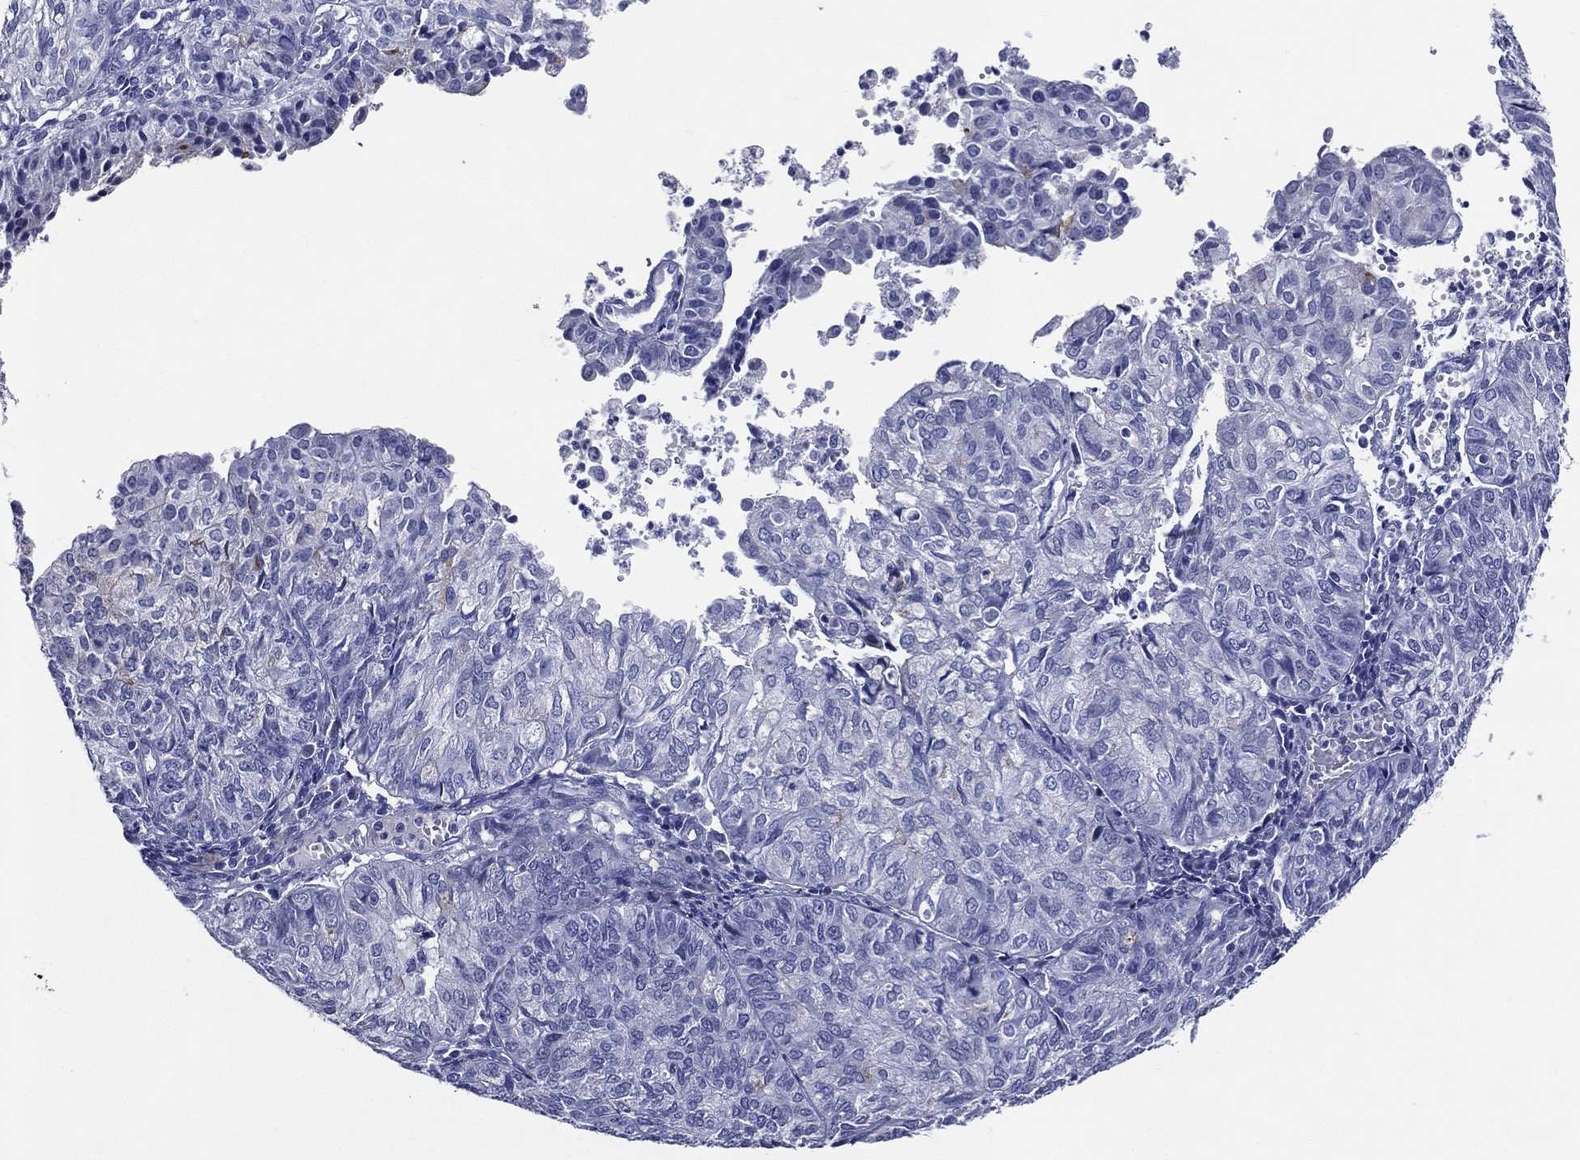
{"staining": {"intensity": "negative", "quantity": "none", "location": "none"}, "tissue": "endometrial cancer", "cell_type": "Tumor cells", "image_type": "cancer", "snomed": [{"axis": "morphology", "description": "Adenocarcinoma, NOS"}, {"axis": "topography", "description": "Endometrium"}], "caption": "DAB (3,3'-diaminobenzidine) immunohistochemical staining of endometrial adenocarcinoma displays no significant staining in tumor cells.", "gene": "ACE2", "patient": {"sex": "female", "age": 82}}